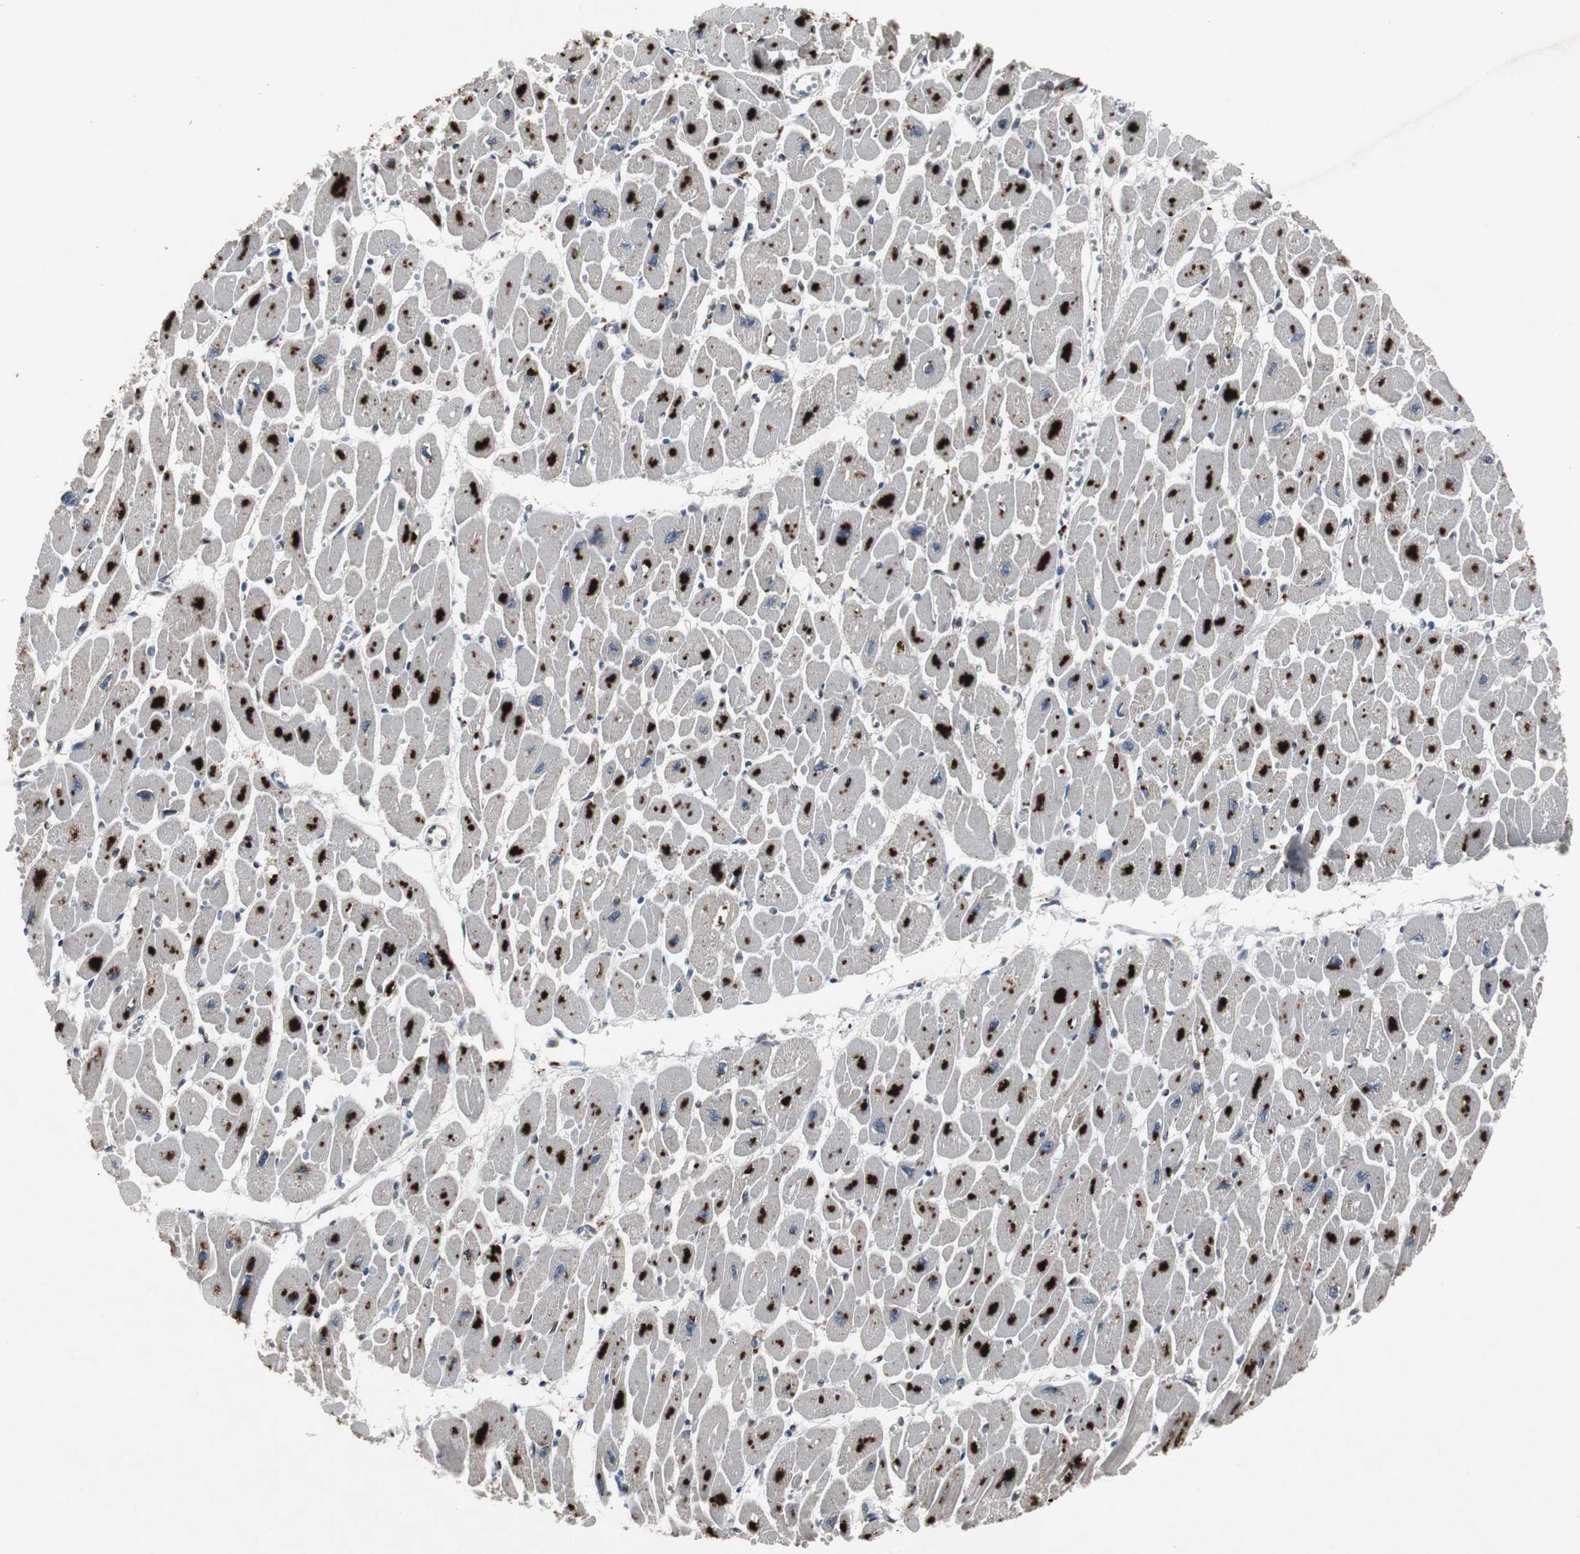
{"staining": {"intensity": "moderate", "quantity": ">75%", "location": "cytoplasmic/membranous"}, "tissue": "heart muscle", "cell_type": "Cardiomyocytes", "image_type": "normal", "snomed": [{"axis": "morphology", "description": "Normal tissue, NOS"}, {"axis": "topography", "description": "Heart"}], "caption": "Immunohistochemistry (IHC) micrograph of normal heart muscle: heart muscle stained using immunohistochemistry (IHC) reveals medium levels of moderate protein expression localized specifically in the cytoplasmic/membranous of cardiomyocytes, appearing as a cytoplasmic/membranous brown color.", "gene": "ZNF396", "patient": {"sex": "female", "age": 54}}